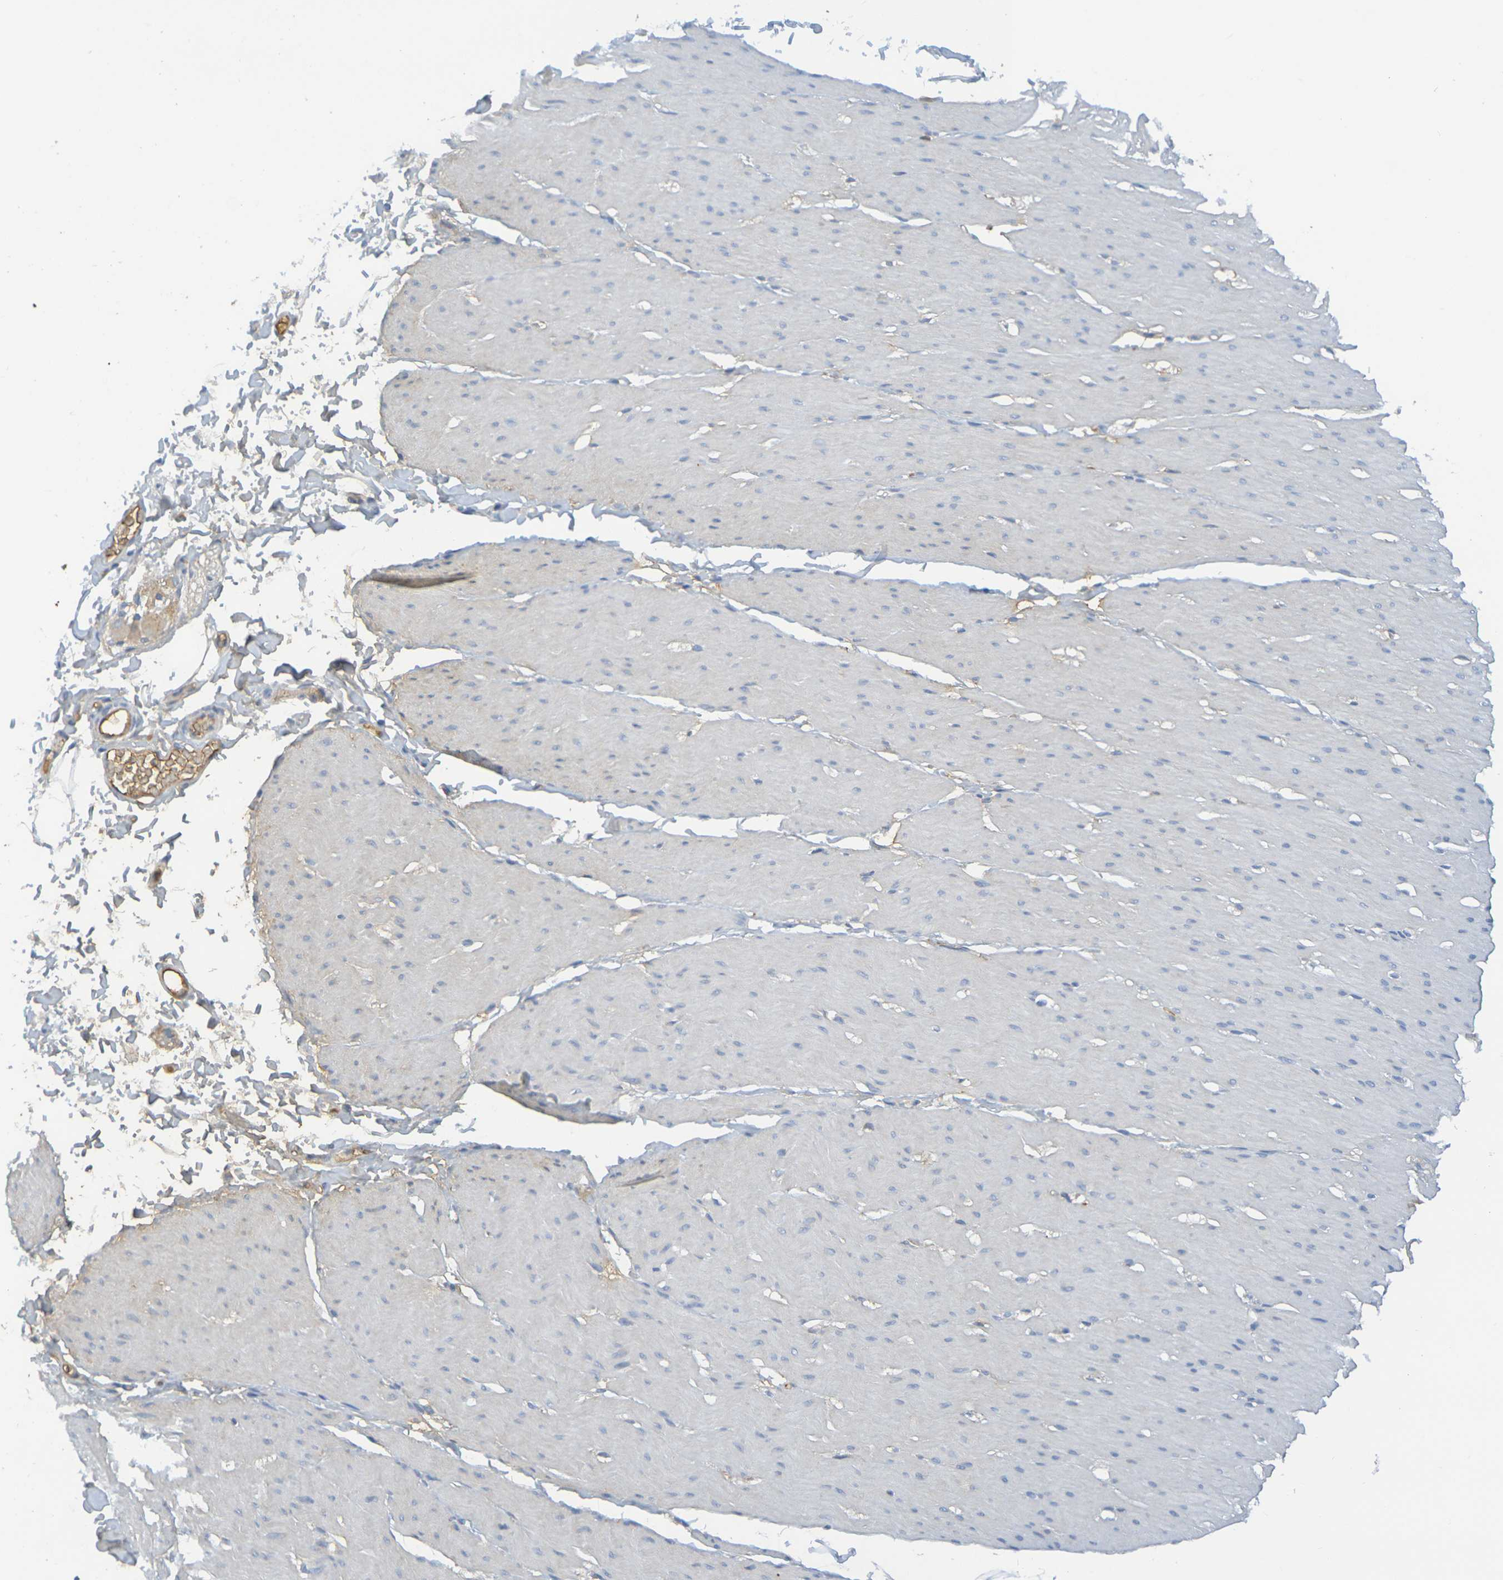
{"staining": {"intensity": "negative", "quantity": "none", "location": "none"}, "tissue": "smooth muscle", "cell_type": "Smooth muscle cells", "image_type": "normal", "snomed": [{"axis": "morphology", "description": "Normal tissue, NOS"}, {"axis": "topography", "description": "Smooth muscle"}, {"axis": "topography", "description": "Colon"}], "caption": "An image of smooth muscle stained for a protein reveals no brown staining in smooth muscle cells. (Stains: DAB (3,3'-diaminobenzidine) immunohistochemistry (IHC) with hematoxylin counter stain, Microscopy: brightfield microscopy at high magnification).", "gene": "C1QA", "patient": {"sex": "male", "age": 67}}